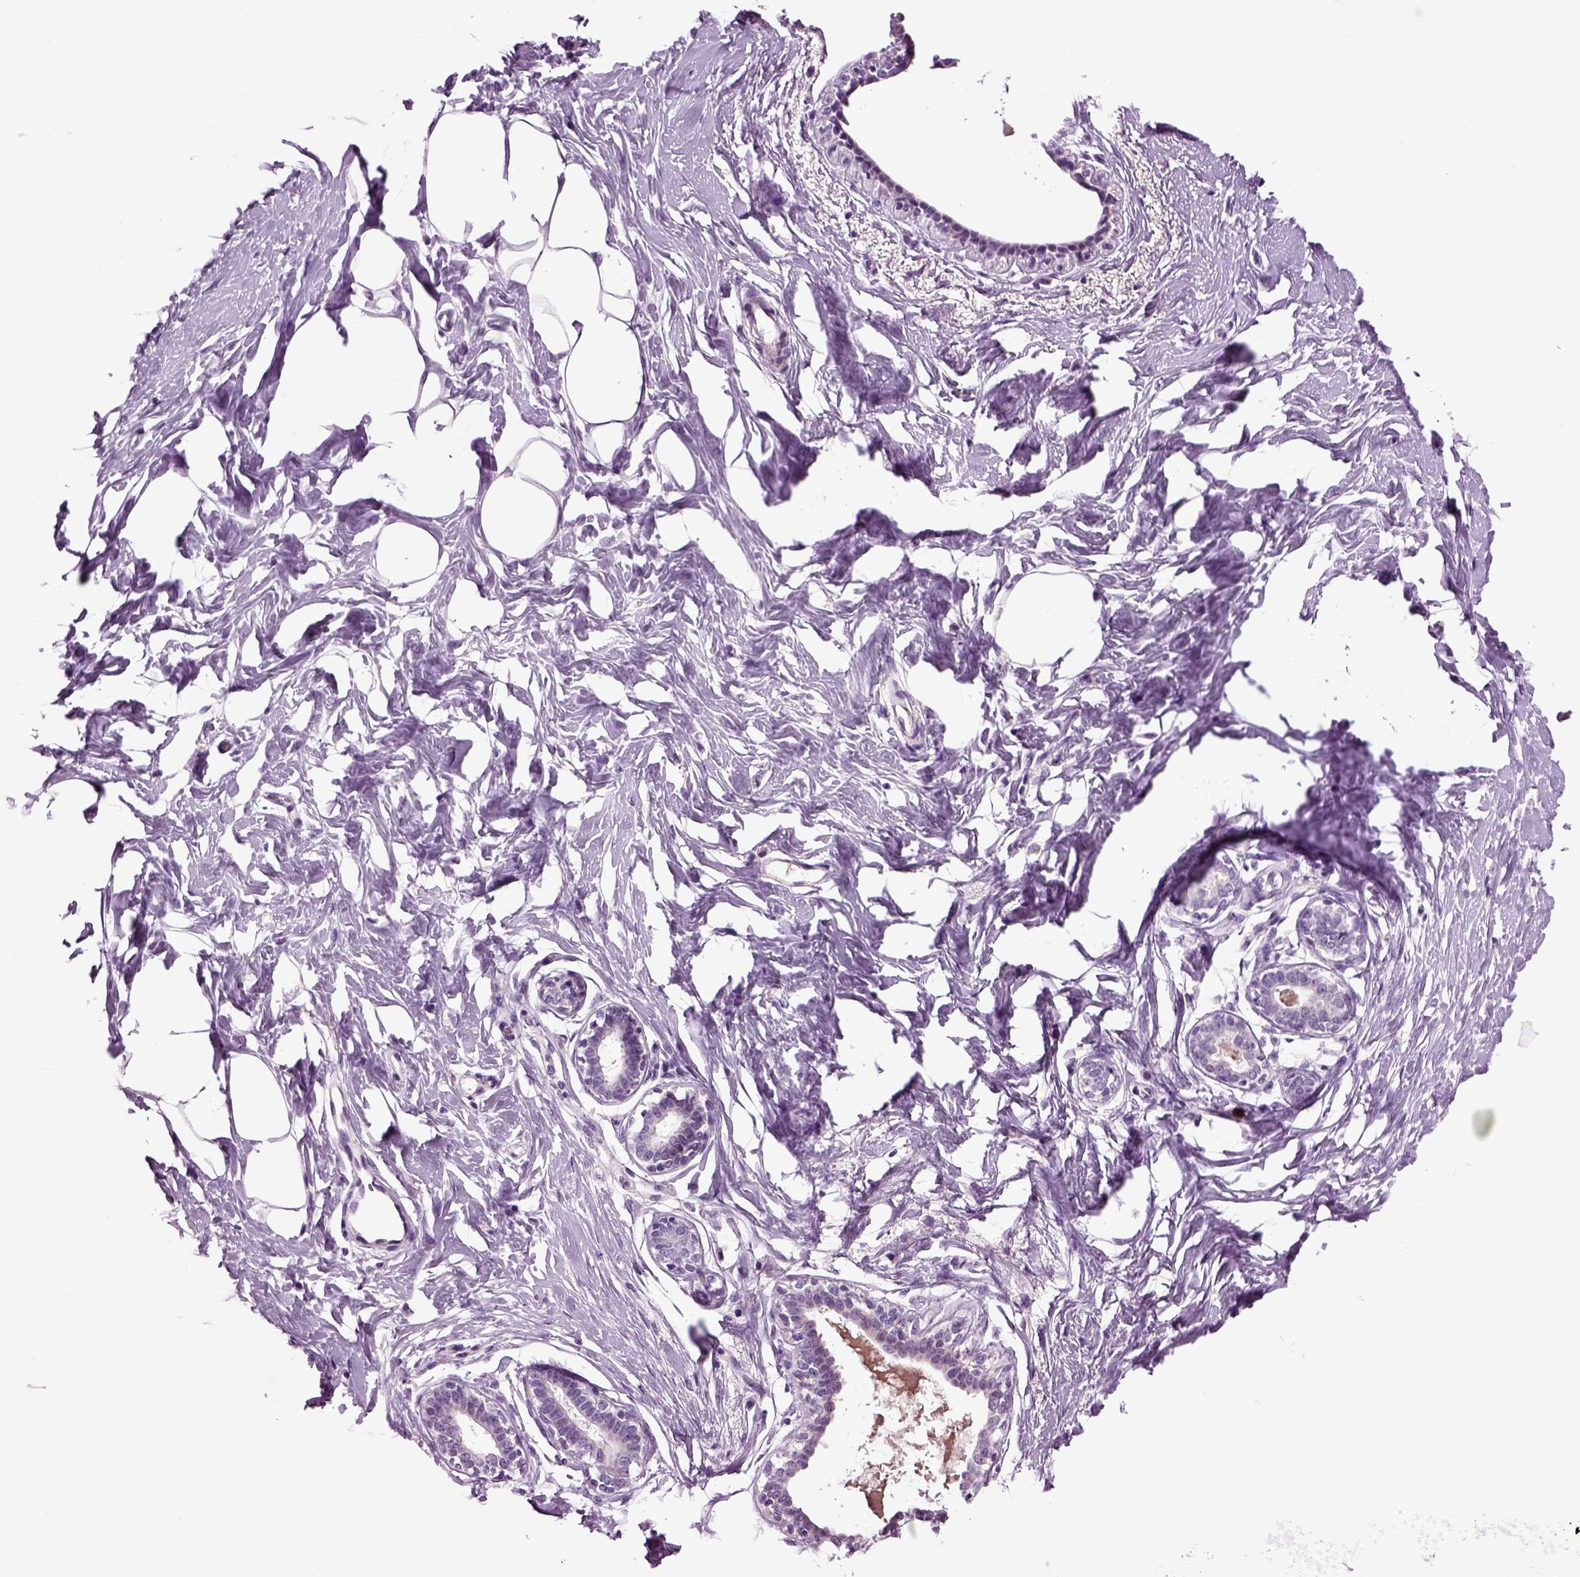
{"staining": {"intensity": "negative", "quantity": "none", "location": "none"}, "tissue": "breast", "cell_type": "Adipocytes", "image_type": "normal", "snomed": [{"axis": "morphology", "description": "Normal tissue, NOS"}, {"axis": "morphology", "description": "Lobular carcinoma, in situ"}, {"axis": "topography", "description": "Breast"}], "caption": "A high-resolution photomicrograph shows immunohistochemistry staining of normal breast, which exhibits no significant staining in adipocytes.", "gene": "FGF11", "patient": {"sex": "female", "age": 35}}